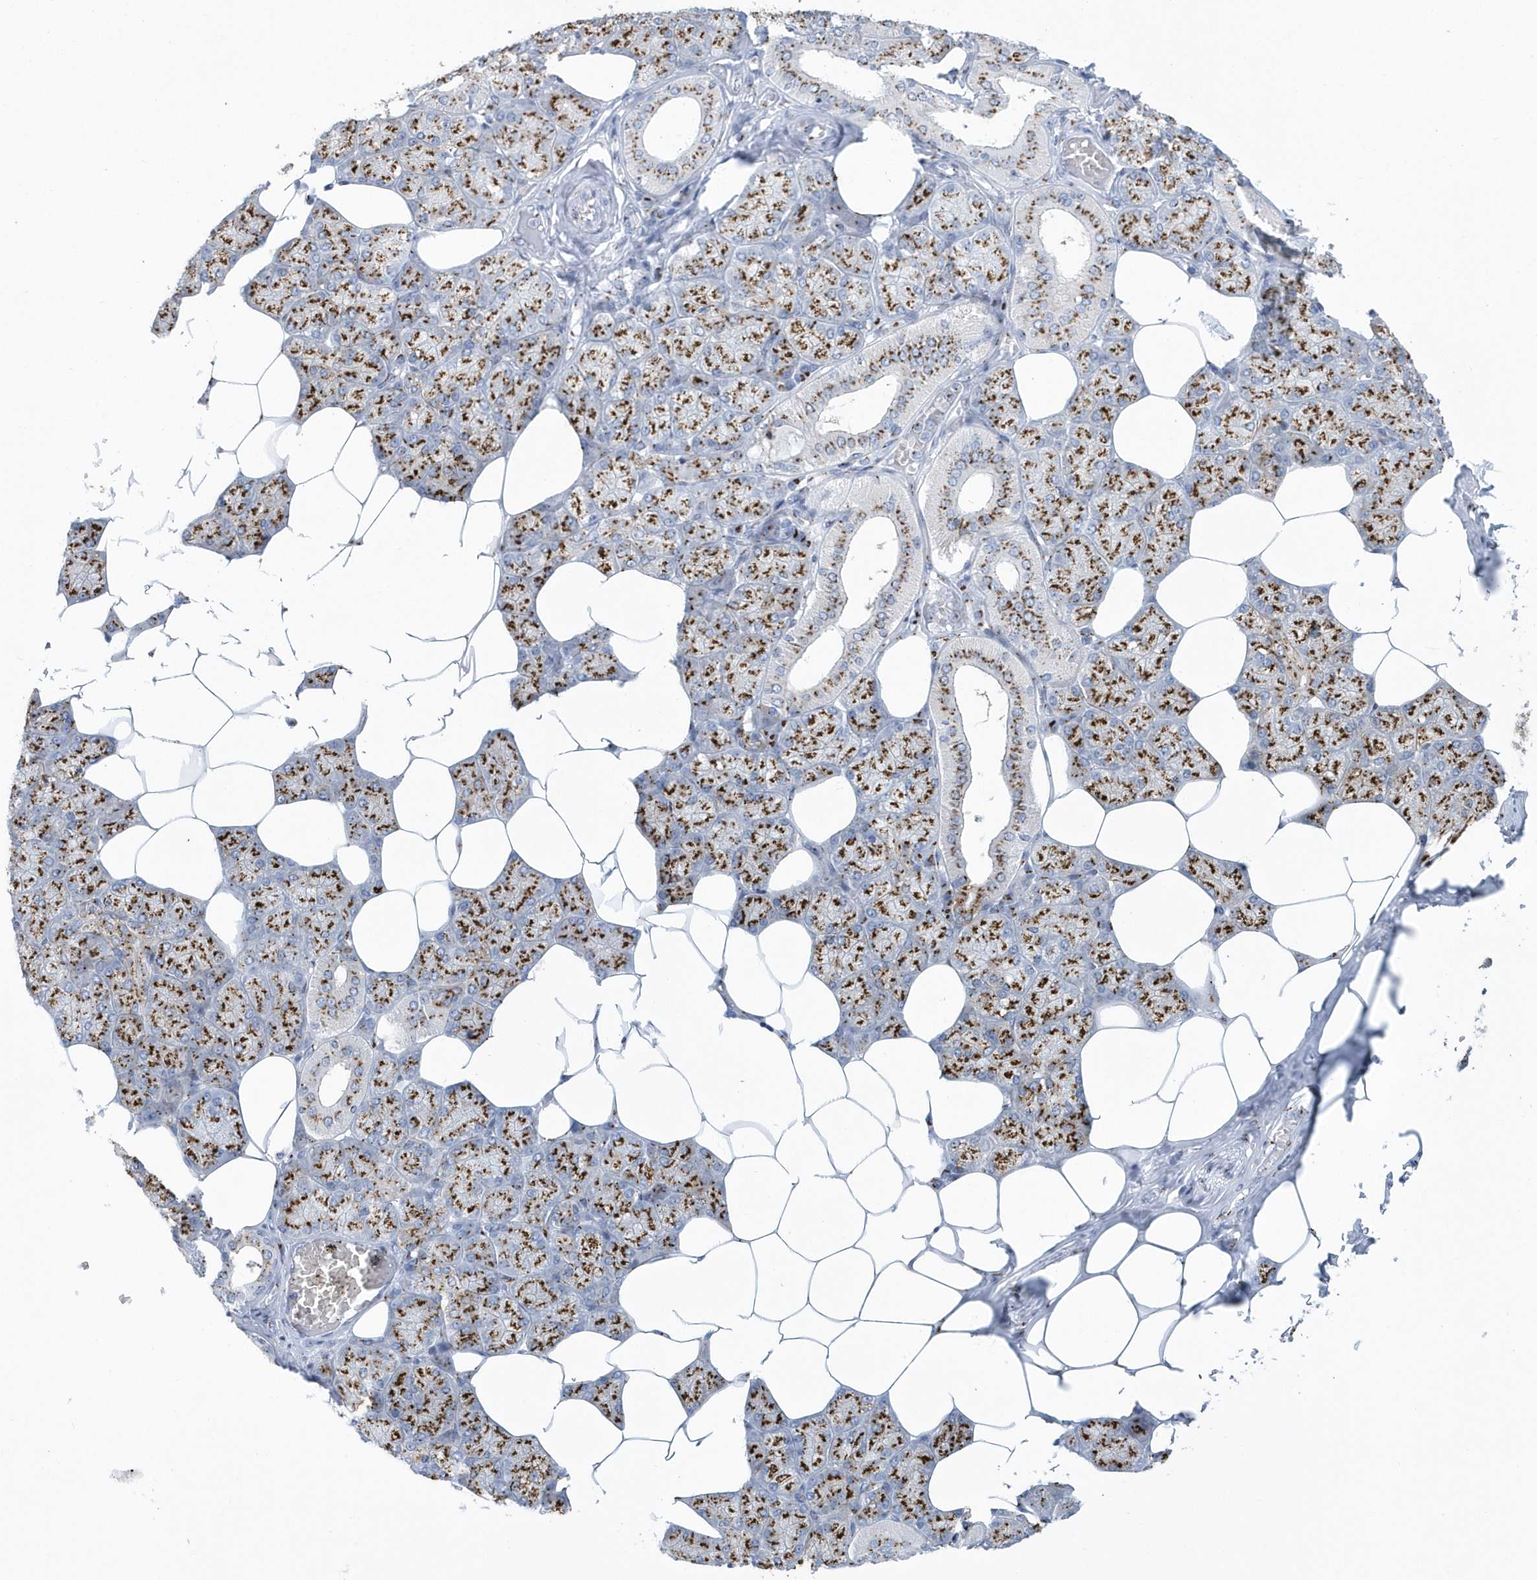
{"staining": {"intensity": "moderate", "quantity": ">75%", "location": "cytoplasmic/membranous"}, "tissue": "salivary gland", "cell_type": "Glandular cells", "image_type": "normal", "snomed": [{"axis": "morphology", "description": "Normal tissue, NOS"}, {"axis": "topography", "description": "Salivary gland"}], "caption": "Brown immunohistochemical staining in unremarkable human salivary gland reveals moderate cytoplasmic/membranous staining in about >75% of glandular cells. Using DAB (brown) and hematoxylin (blue) stains, captured at high magnification using brightfield microscopy.", "gene": "SLX9", "patient": {"sex": "male", "age": 62}}